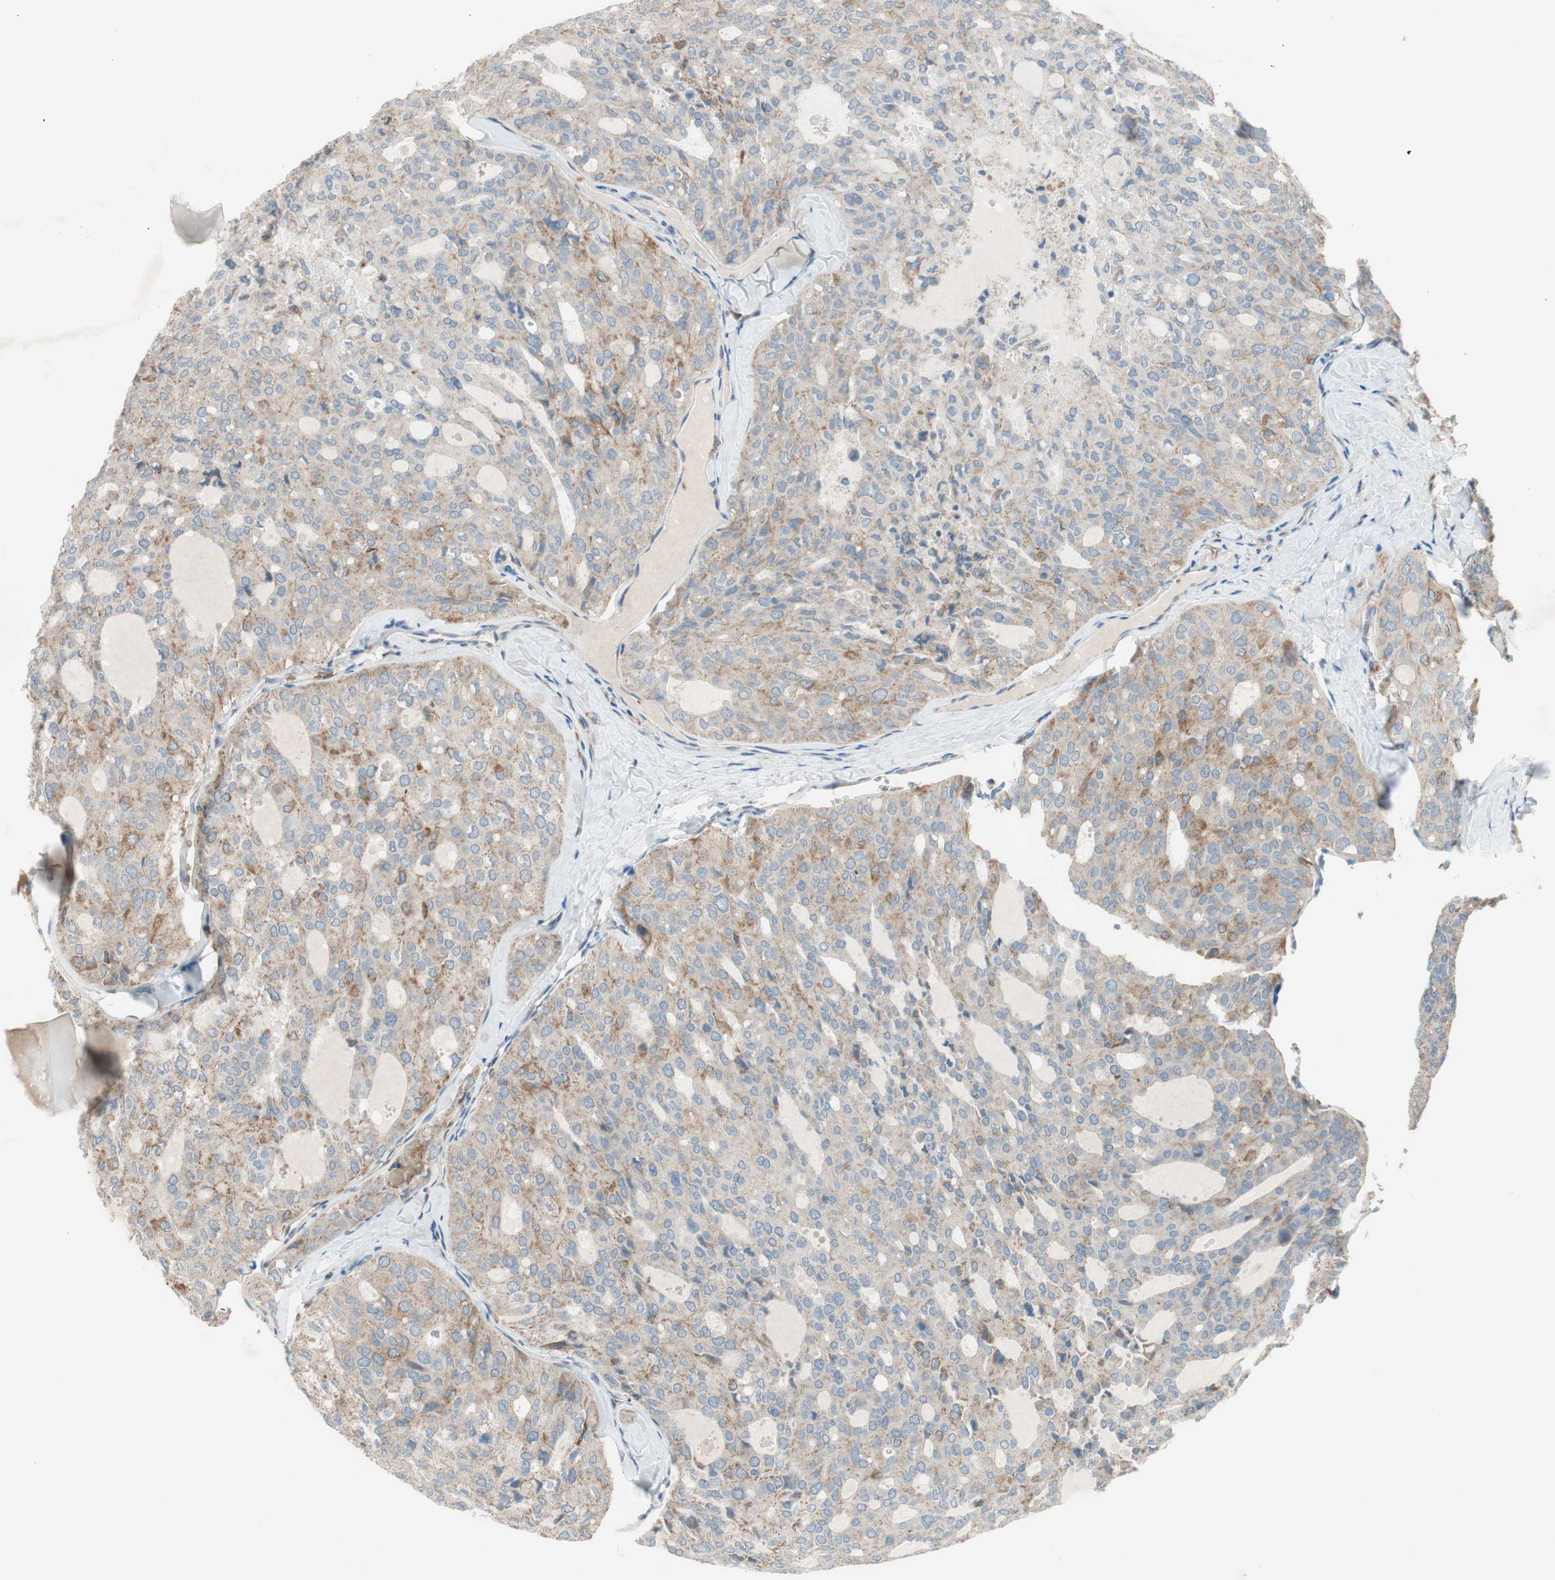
{"staining": {"intensity": "weak", "quantity": "25%-75%", "location": "cytoplasmic/membranous"}, "tissue": "thyroid cancer", "cell_type": "Tumor cells", "image_type": "cancer", "snomed": [{"axis": "morphology", "description": "Follicular adenoma carcinoma, NOS"}, {"axis": "topography", "description": "Thyroid gland"}], "caption": "DAB (3,3'-diaminobenzidine) immunohistochemical staining of human thyroid cancer (follicular adenoma carcinoma) reveals weak cytoplasmic/membranous protein staining in approximately 25%-75% of tumor cells.", "gene": "GYPC", "patient": {"sex": "male", "age": 75}}